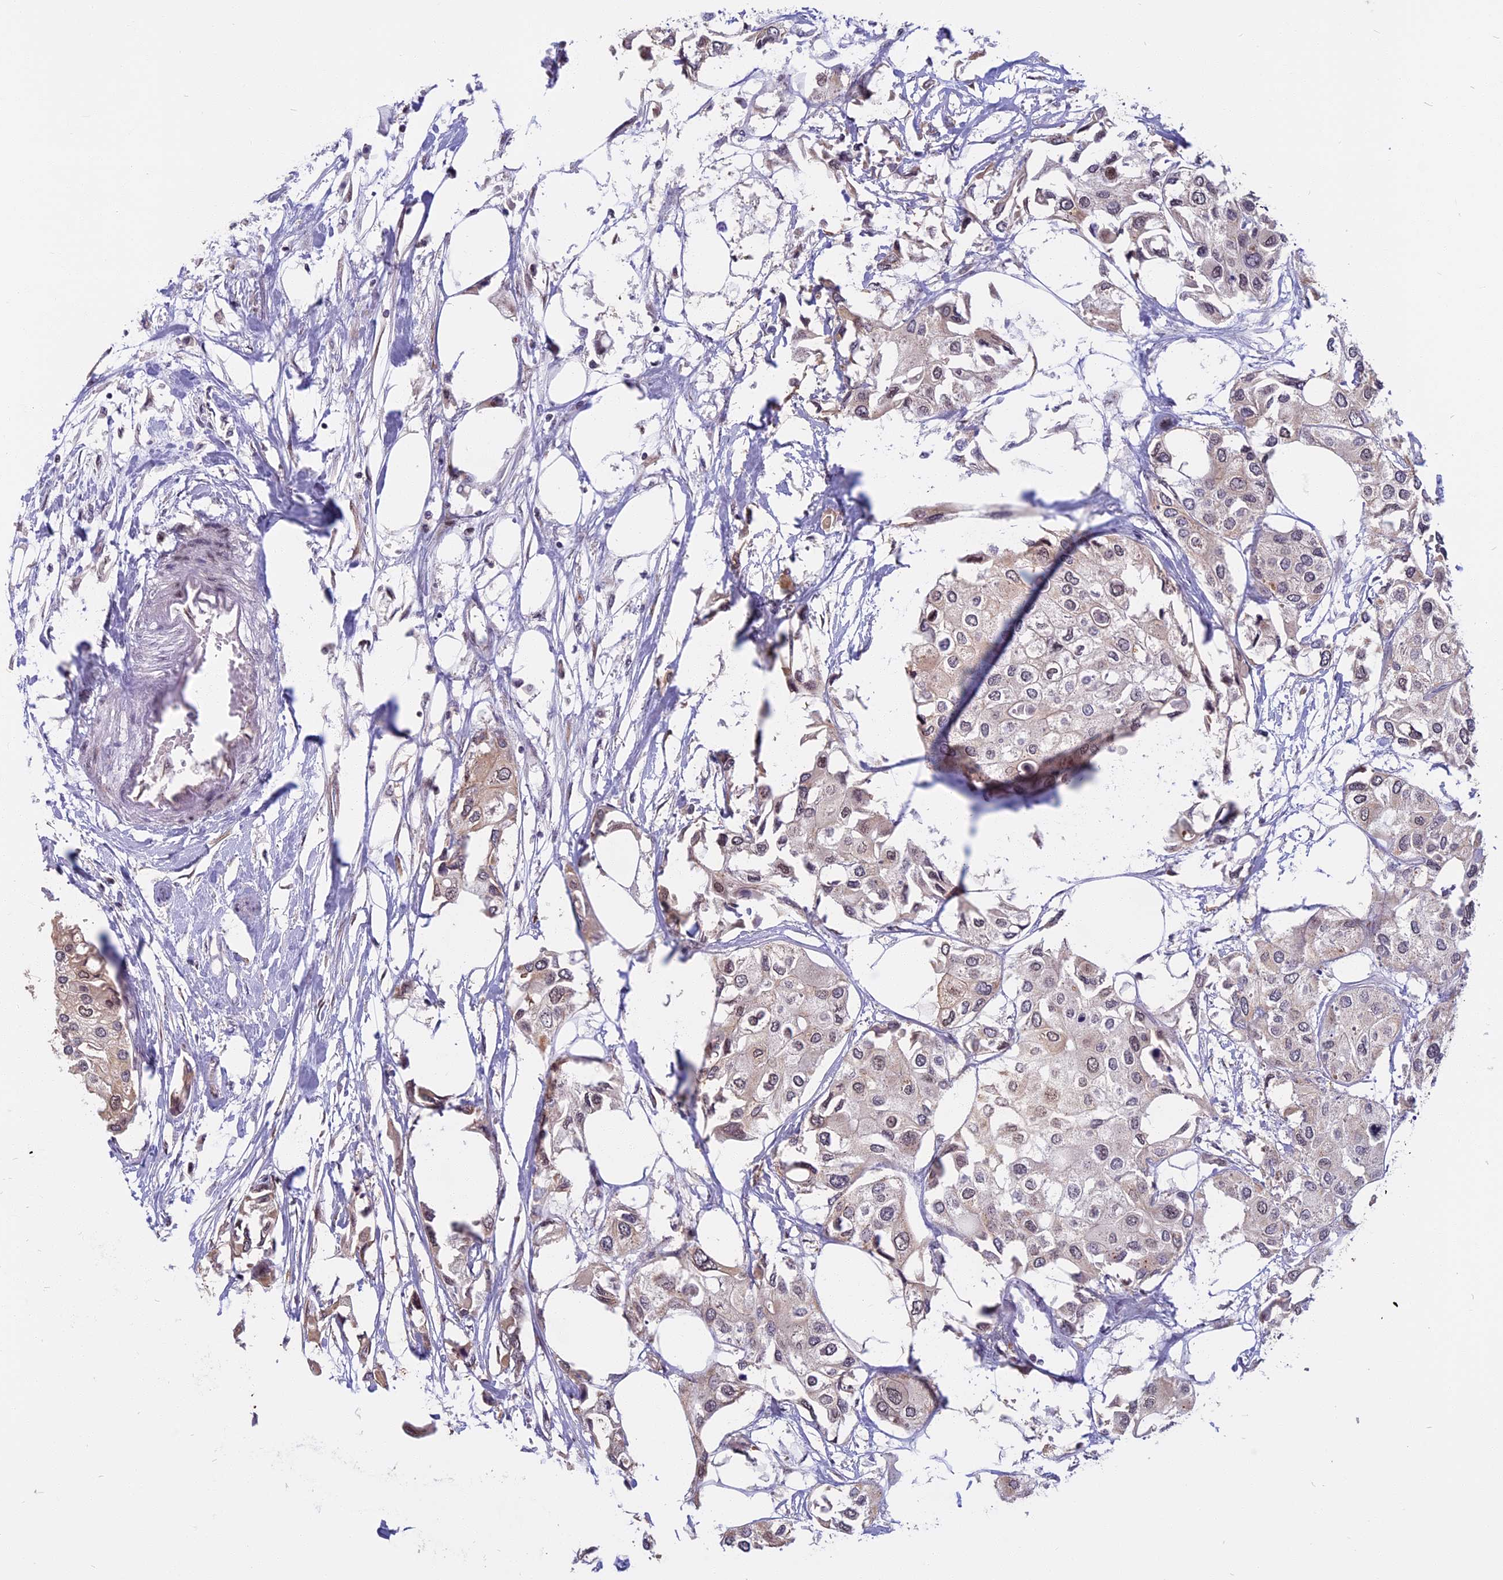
{"staining": {"intensity": "weak", "quantity": "<25%", "location": "cytoplasmic/membranous,nuclear"}, "tissue": "urothelial cancer", "cell_type": "Tumor cells", "image_type": "cancer", "snomed": [{"axis": "morphology", "description": "Urothelial carcinoma, High grade"}, {"axis": "topography", "description": "Urinary bladder"}], "caption": "Image shows no protein staining in tumor cells of urothelial cancer tissue. (DAB (3,3'-diaminobenzidine) immunohistochemistry (IHC) with hematoxylin counter stain).", "gene": "CCDC113", "patient": {"sex": "male", "age": 64}}